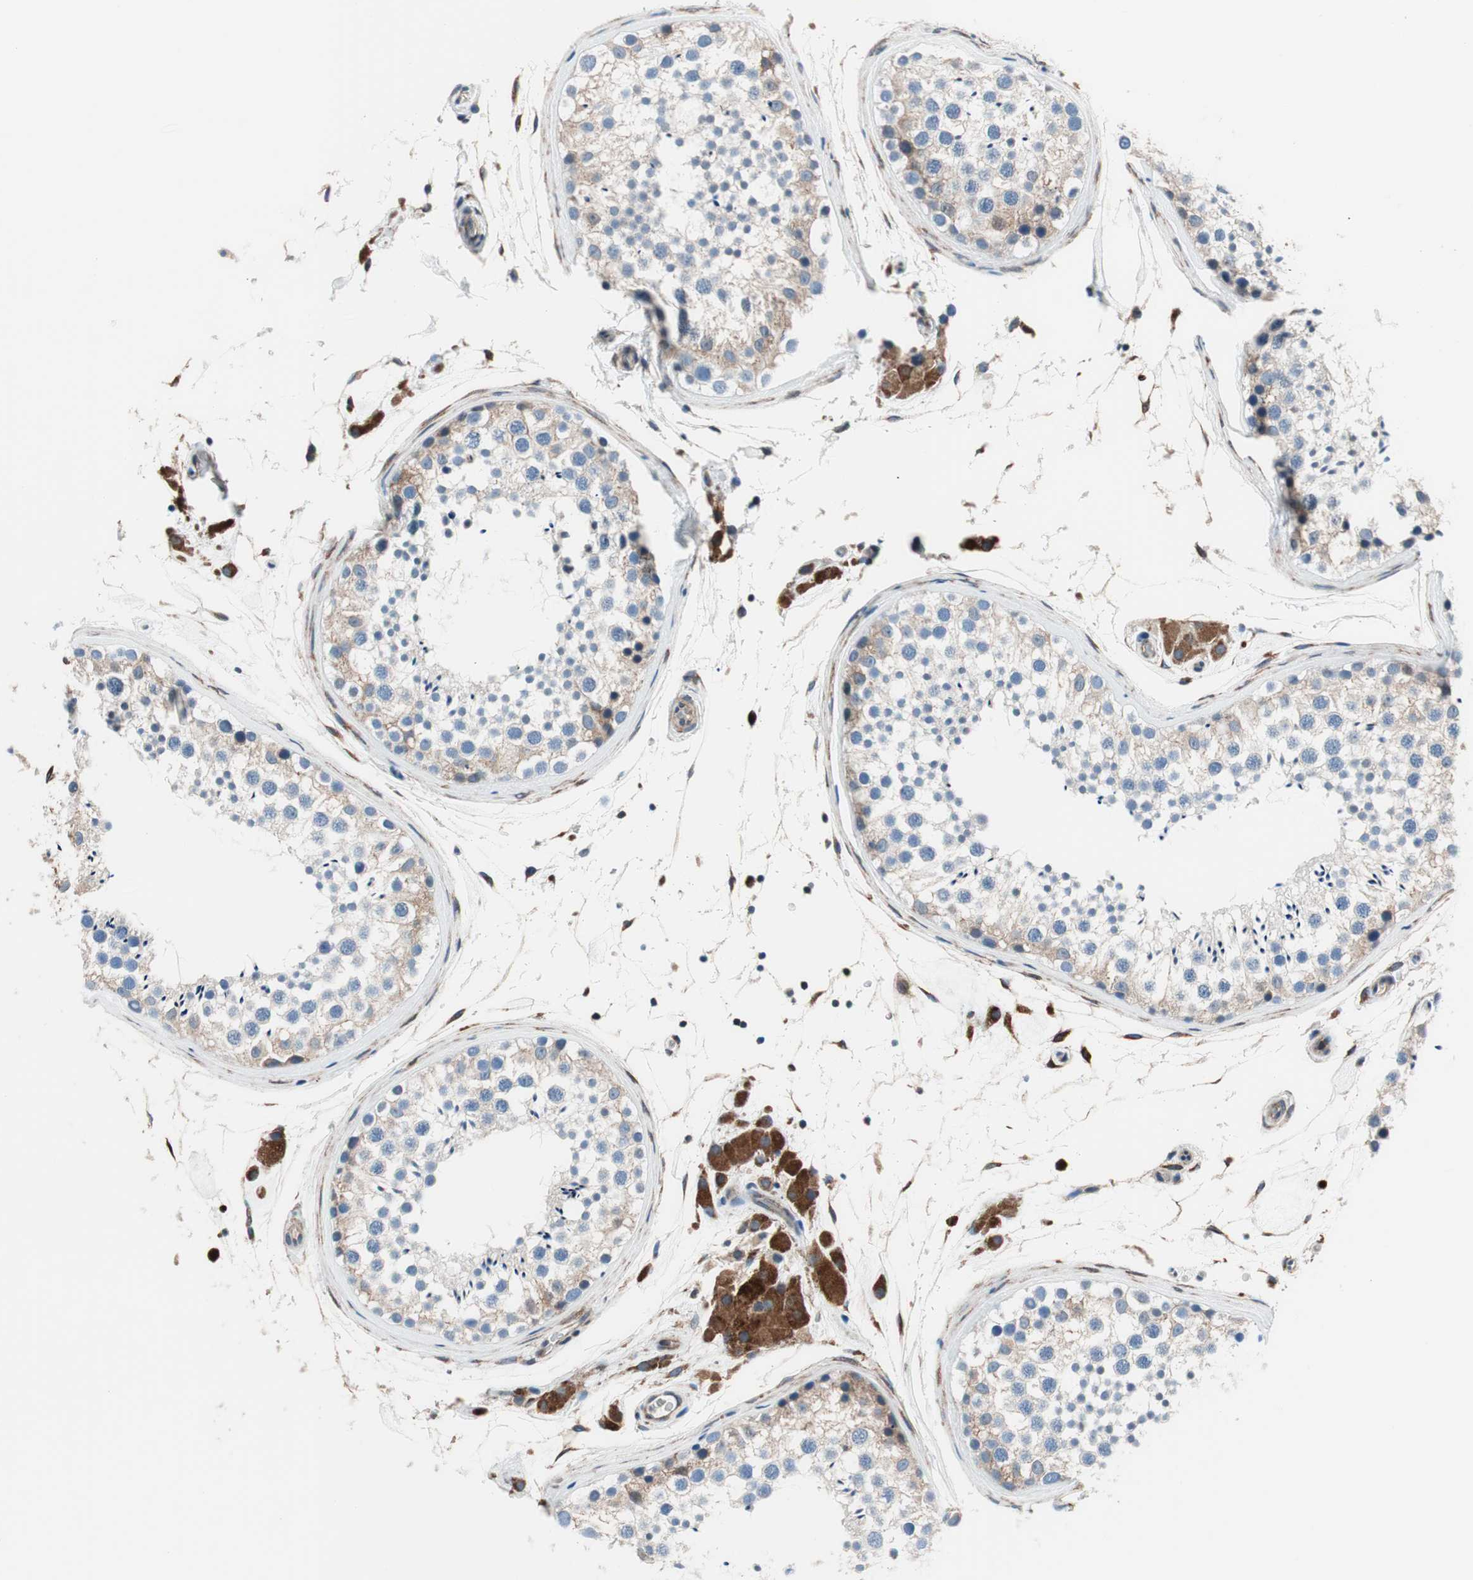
{"staining": {"intensity": "weak", "quantity": ">75%", "location": "cytoplasmic/membranous"}, "tissue": "testis", "cell_type": "Cells in seminiferous ducts", "image_type": "normal", "snomed": [{"axis": "morphology", "description": "Normal tissue, NOS"}, {"axis": "topography", "description": "Testis"}], "caption": "Immunohistochemistry (IHC) staining of unremarkable testis, which exhibits low levels of weak cytoplasmic/membranous staining in about >75% of cells in seminiferous ducts indicating weak cytoplasmic/membranous protein expression. The staining was performed using DAB (brown) for protein detection and nuclei were counterstained in hematoxylin (blue).", "gene": "PRDX2", "patient": {"sex": "male", "age": 46}}